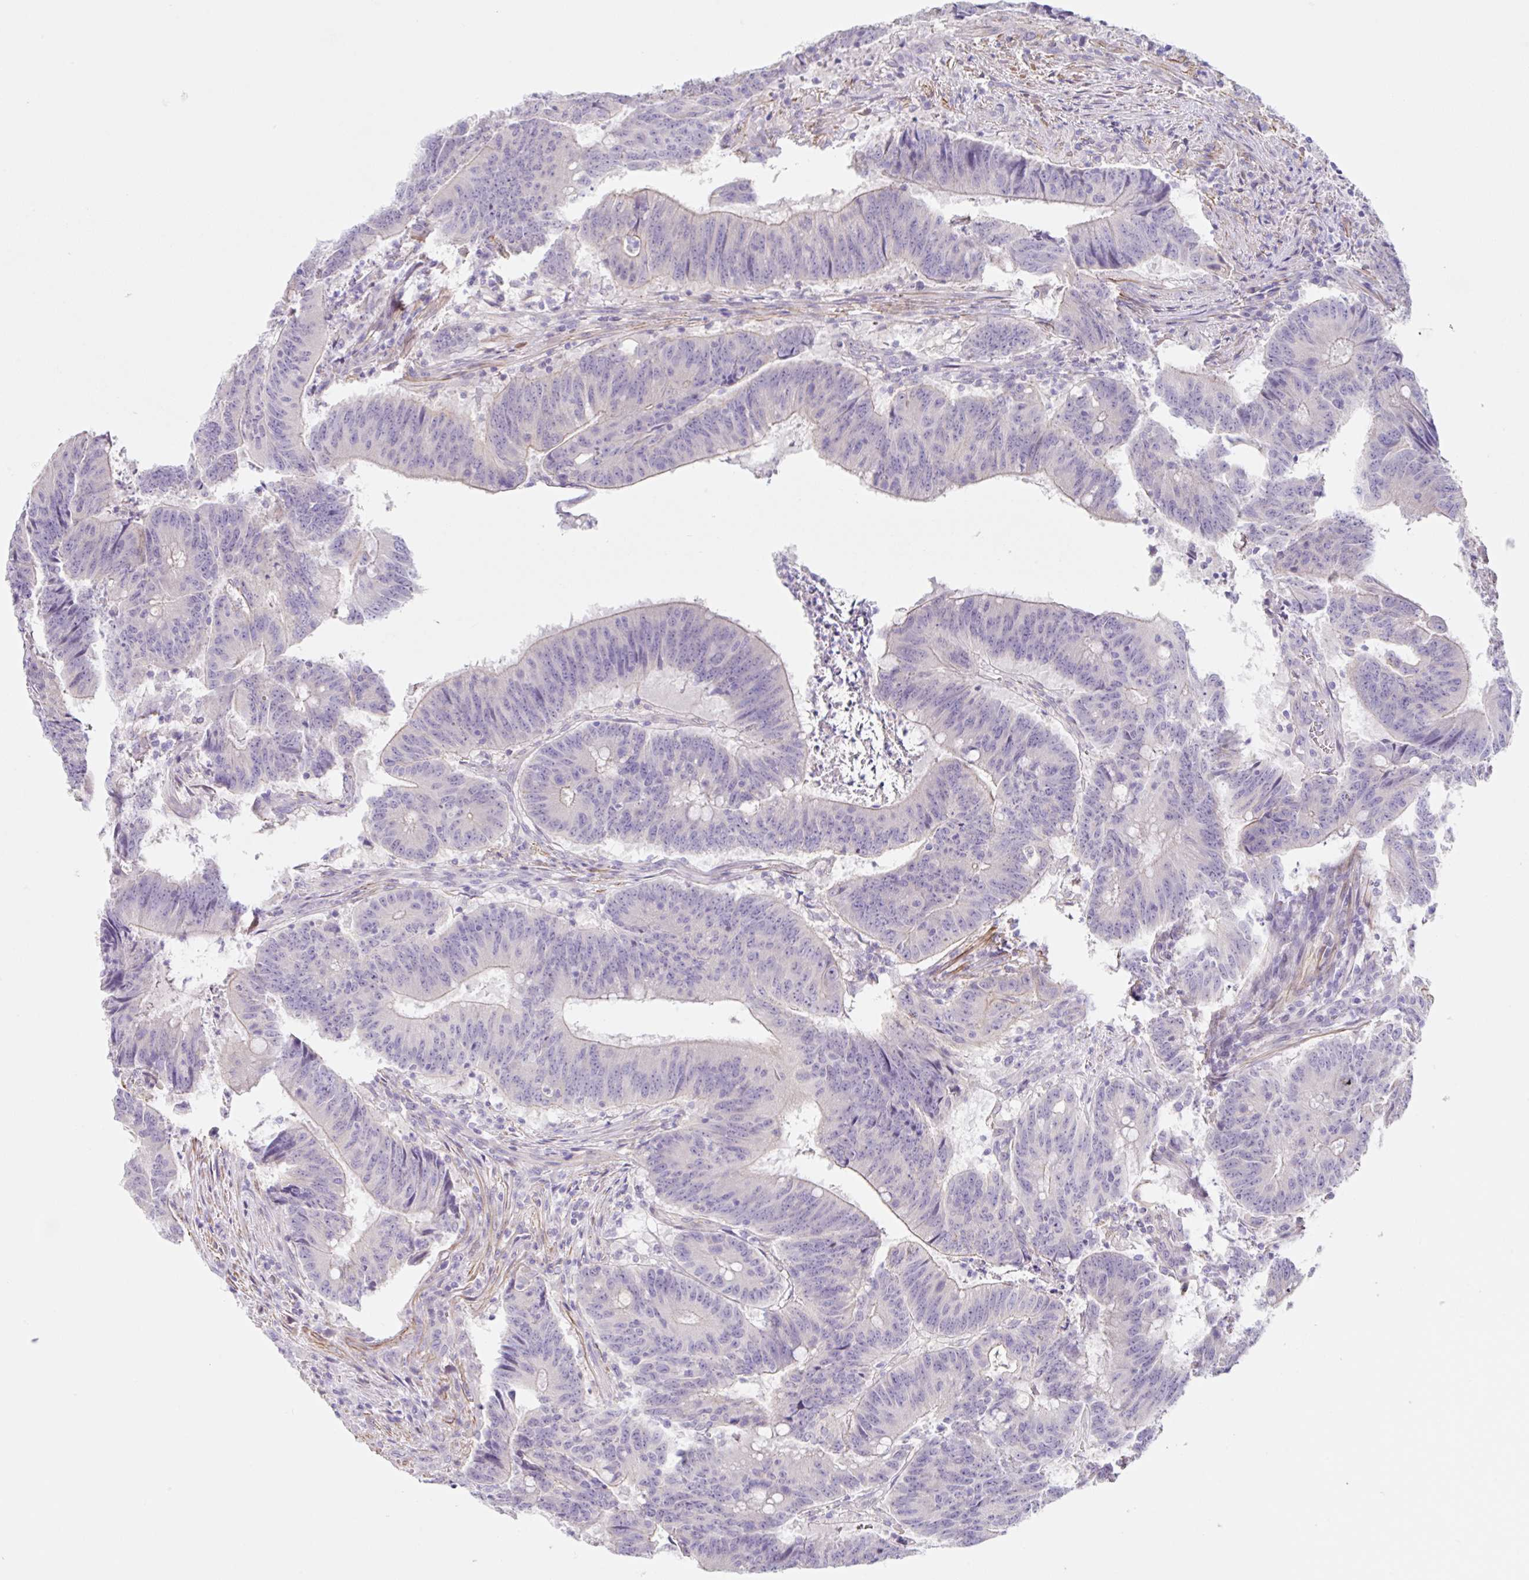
{"staining": {"intensity": "negative", "quantity": "none", "location": "none"}, "tissue": "colorectal cancer", "cell_type": "Tumor cells", "image_type": "cancer", "snomed": [{"axis": "morphology", "description": "Adenocarcinoma, NOS"}, {"axis": "topography", "description": "Colon"}], "caption": "DAB (3,3'-diaminobenzidine) immunohistochemical staining of adenocarcinoma (colorectal) shows no significant positivity in tumor cells. (Brightfield microscopy of DAB immunohistochemistry (IHC) at high magnification).", "gene": "DCAF17", "patient": {"sex": "female", "age": 87}}